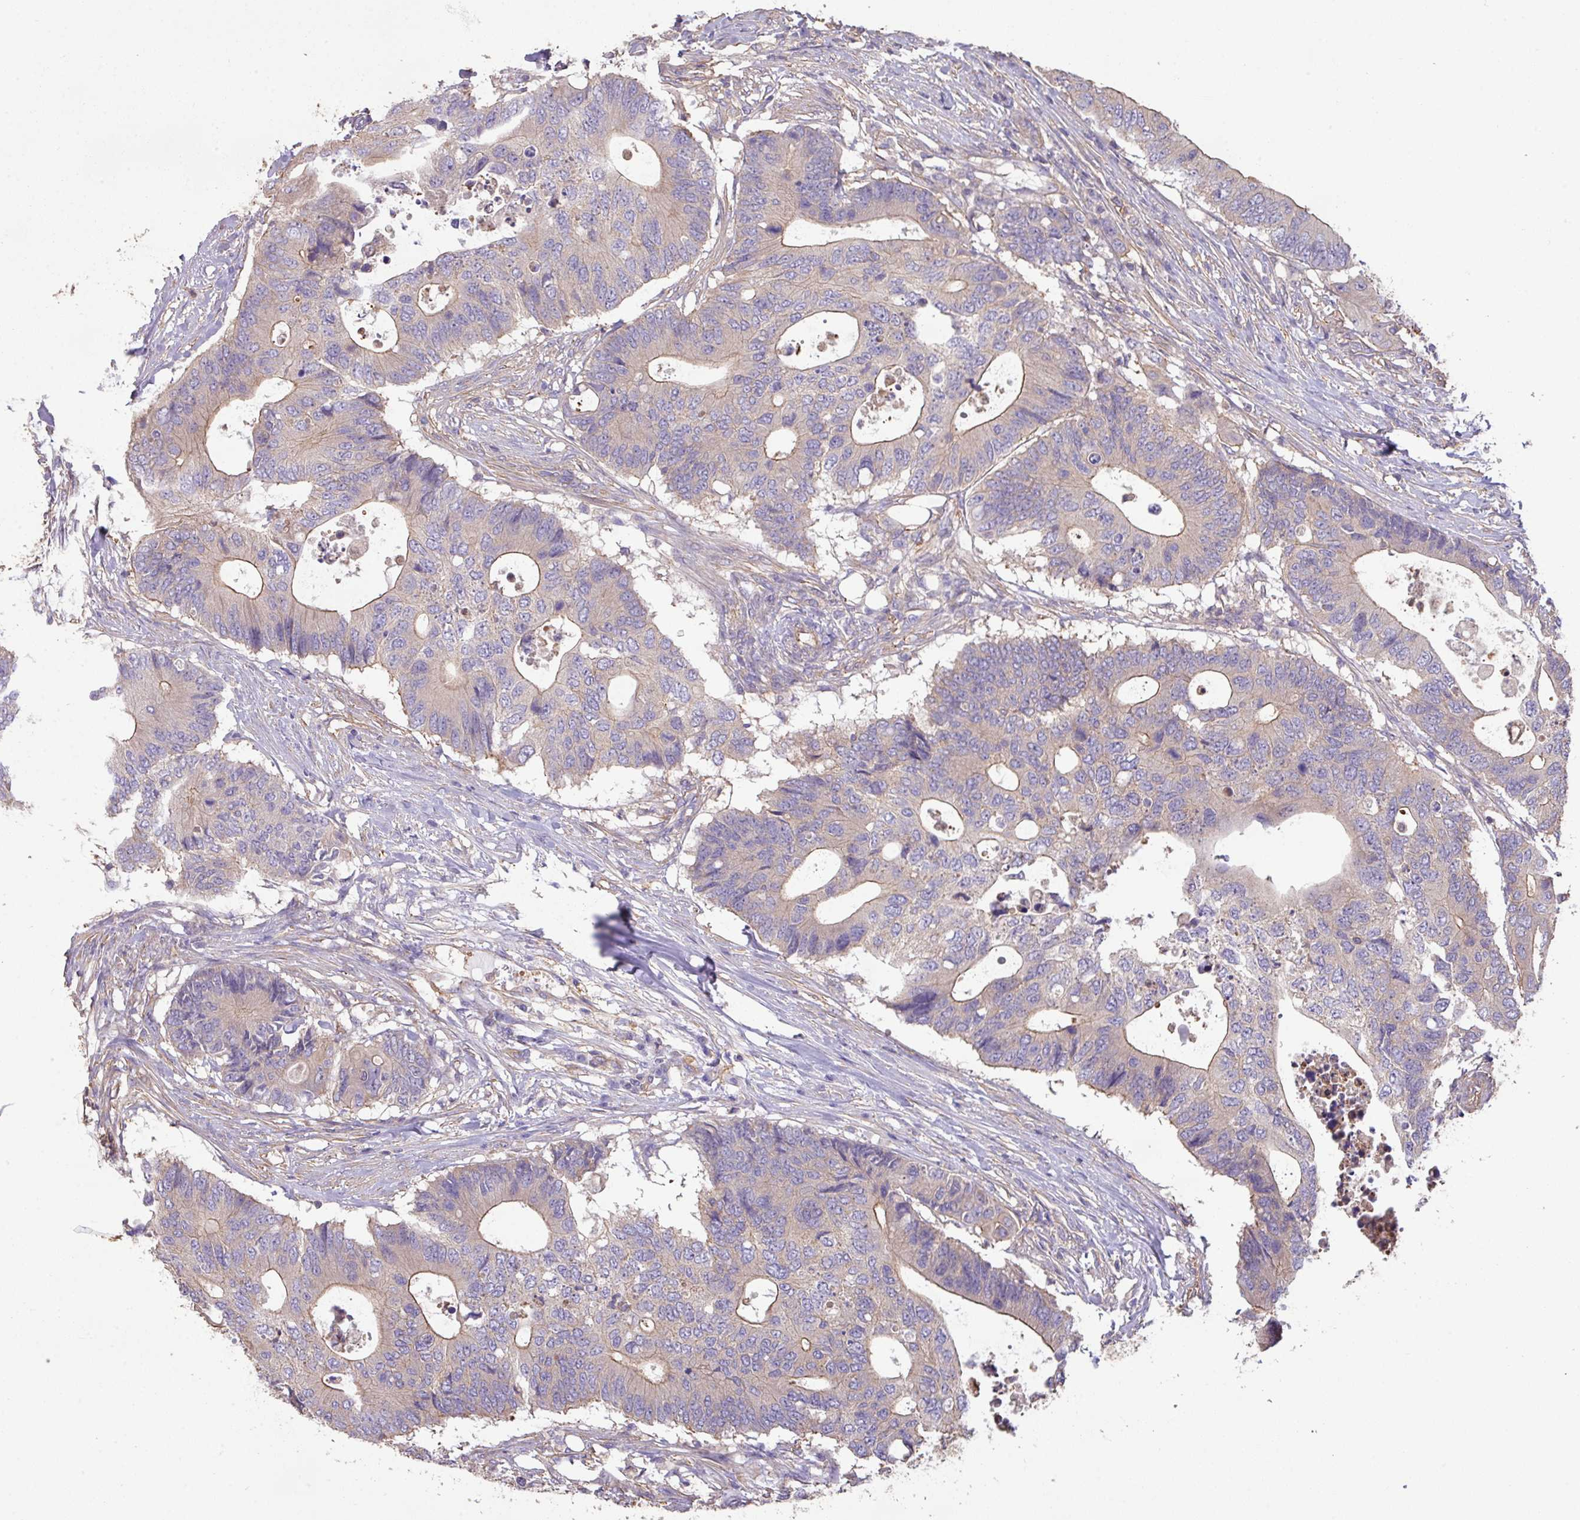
{"staining": {"intensity": "weak", "quantity": "25%-75%", "location": "cytoplasmic/membranous"}, "tissue": "colorectal cancer", "cell_type": "Tumor cells", "image_type": "cancer", "snomed": [{"axis": "morphology", "description": "Adenocarcinoma, NOS"}, {"axis": "topography", "description": "Colon"}], "caption": "Protein analysis of adenocarcinoma (colorectal) tissue demonstrates weak cytoplasmic/membranous positivity in approximately 25%-75% of tumor cells.", "gene": "CALML4", "patient": {"sex": "male", "age": 71}}